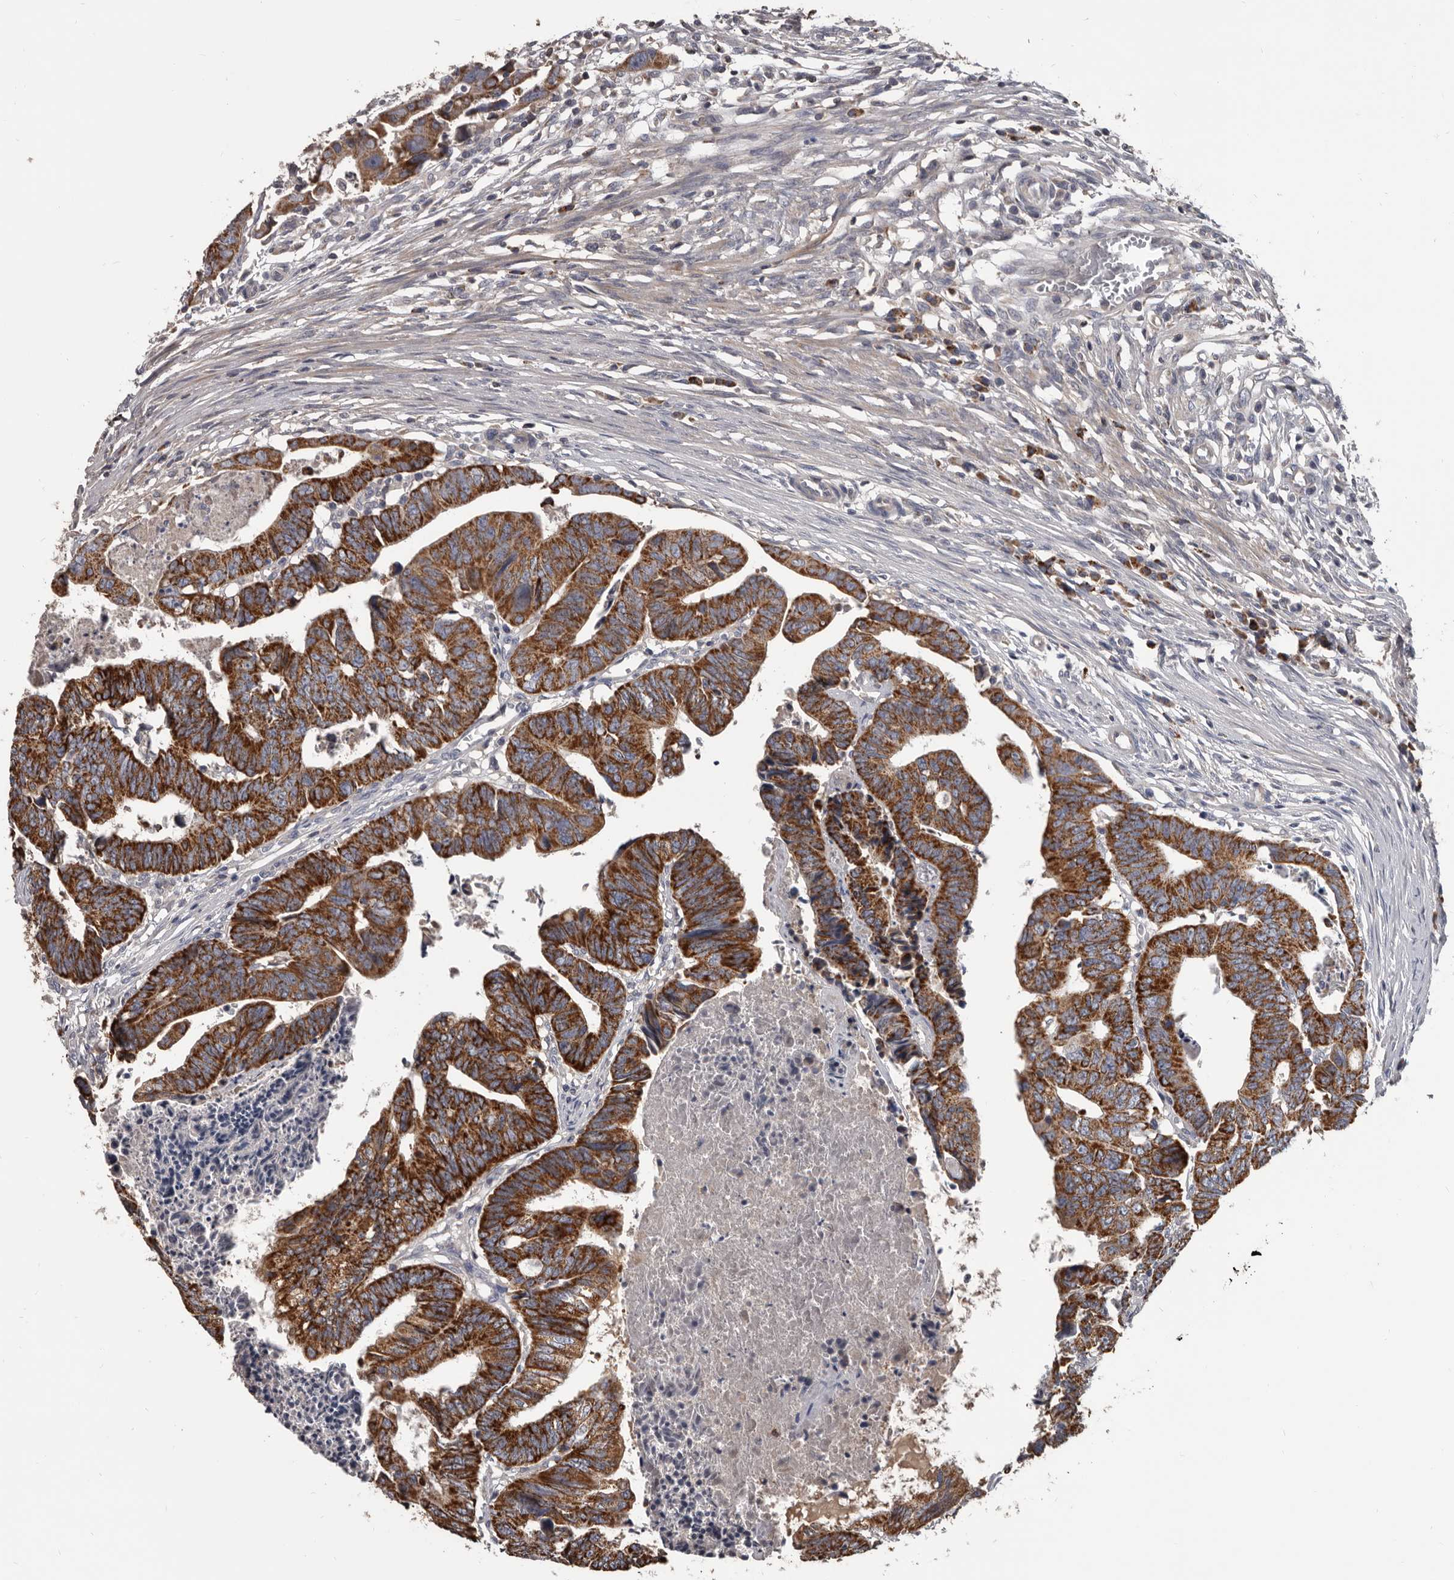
{"staining": {"intensity": "strong", "quantity": ">75%", "location": "cytoplasmic/membranous"}, "tissue": "colorectal cancer", "cell_type": "Tumor cells", "image_type": "cancer", "snomed": [{"axis": "morphology", "description": "Adenocarcinoma, NOS"}, {"axis": "topography", "description": "Rectum"}], "caption": "Immunohistochemistry (IHC) image of human colorectal cancer stained for a protein (brown), which exhibits high levels of strong cytoplasmic/membranous positivity in approximately >75% of tumor cells.", "gene": "ALDH5A1", "patient": {"sex": "female", "age": 65}}